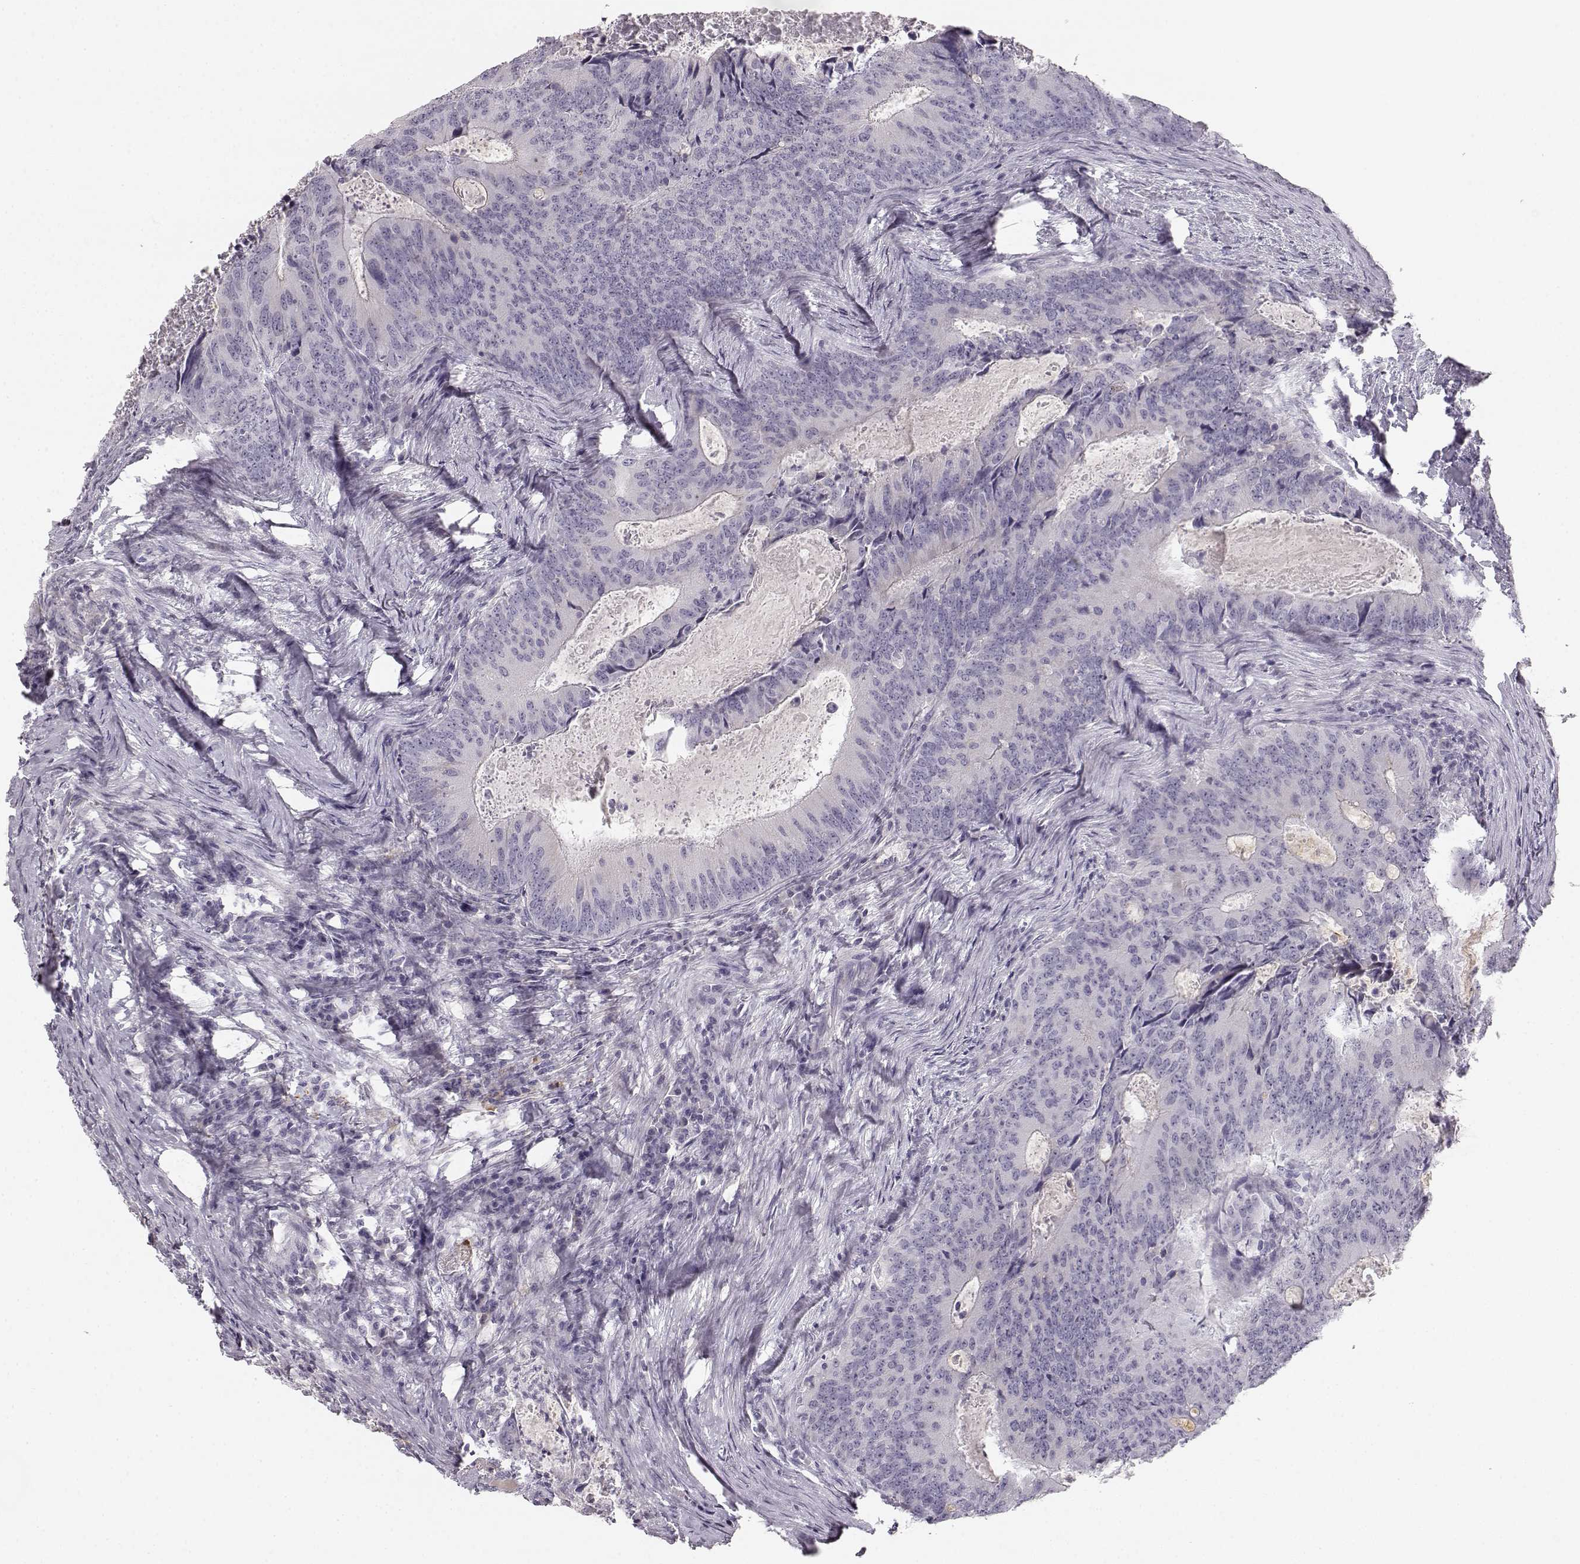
{"staining": {"intensity": "negative", "quantity": "none", "location": "none"}, "tissue": "colorectal cancer", "cell_type": "Tumor cells", "image_type": "cancer", "snomed": [{"axis": "morphology", "description": "Adenocarcinoma, NOS"}, {"axis": "topography", "description": "Colon"}], "caption": "Immunohistochemistry of colorectal adenocarcinoma displays no expression in tumor cells.", "gene": "KIAA0319", "patient": {"sex": "male", "age": 67}}